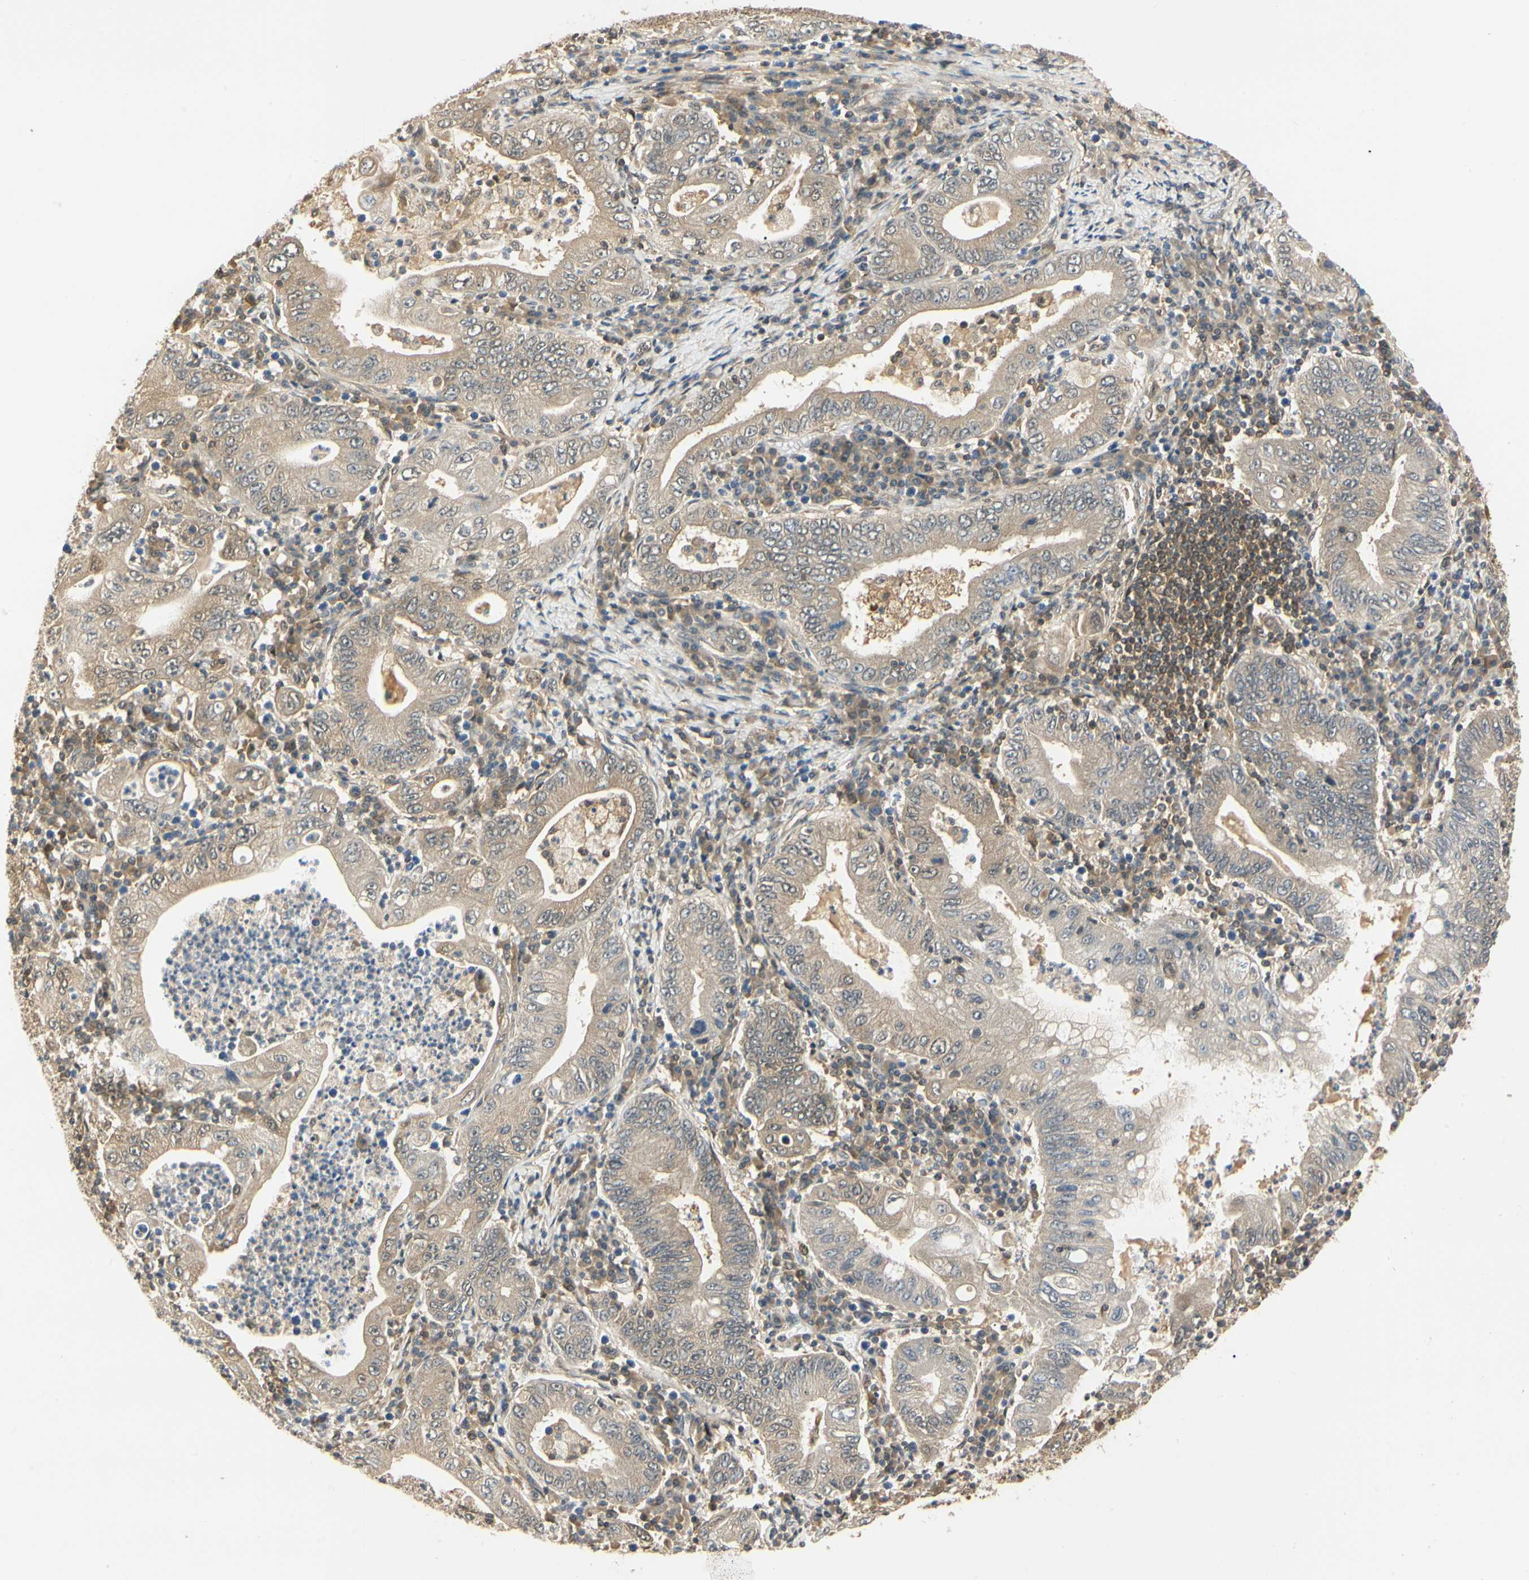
{"staining": {"intensity": "weak", "quantity": ">75%", "location": "cytoplasmic/membranous"}, "tissue": "stomach cancer", "cell_type": "Tumor cells", "image_type": "cancer", "snomed": [{"axis": "morphology", "description": "Normal tissue, NOS"}, {"axis": "morphology", "description": "Adenocarcinoma, NOS"}, {"axis": "topography", "description": "Esophagus"}, {"axis": "topography", "description": "Stomach, upper"}, {"axis": "topography", "description": "Peripheral nerve tissue"}], "caption": "Stomach adenocarcinoma tissue shows weak cytoplasmic/membranous staining in about >75% of tumor cells", "gene": "UBE2Z", "patient": {"sex": "male", "age": 62}}